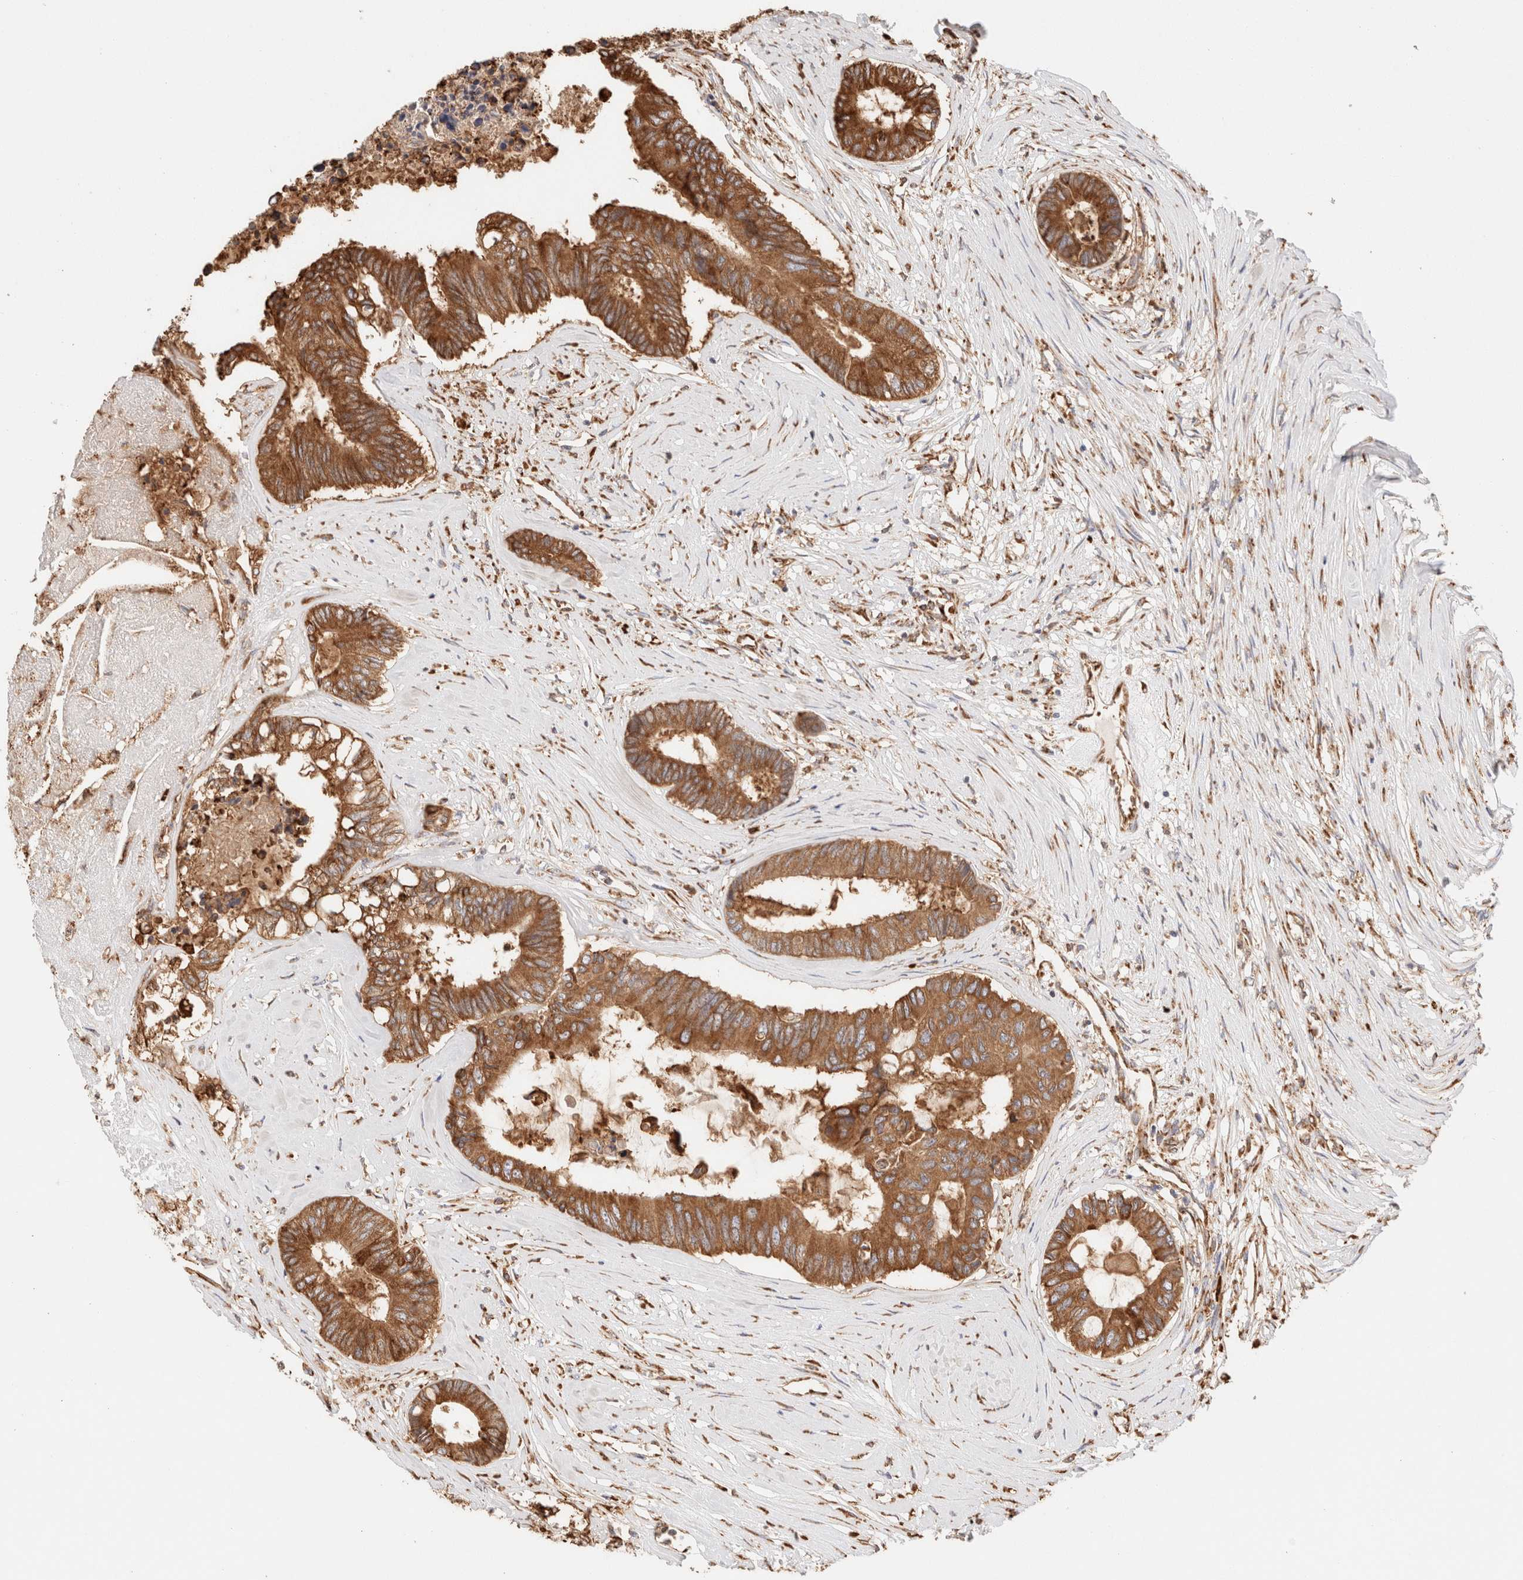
{"staining": {"intensity": "strong", "quantity": ">75%", "location": "cytoplasmic/membranous"}, "tissue": "colorectal cancer", "cell_type": "Tumor cells", "image_type": "cancer", "snomed": [{"axis": "morphology", "description": "Adenocarcinoma, NOS"}, {"axis": "topography", "description": "Rectum"}], "caption": "High-magnification brightfield microscopy of colorectal cancer (adenocarcinoma) stained with DAB (3,3'-diaminobenzidine) (brown) and counterstained with hematoxylin (blue). tumor cells exhibit strong cytoplasmic/membranous staining is appreciated in about>75% of cells.", "gene": "FER", "patient": {"sex": "male", "age": 63}}